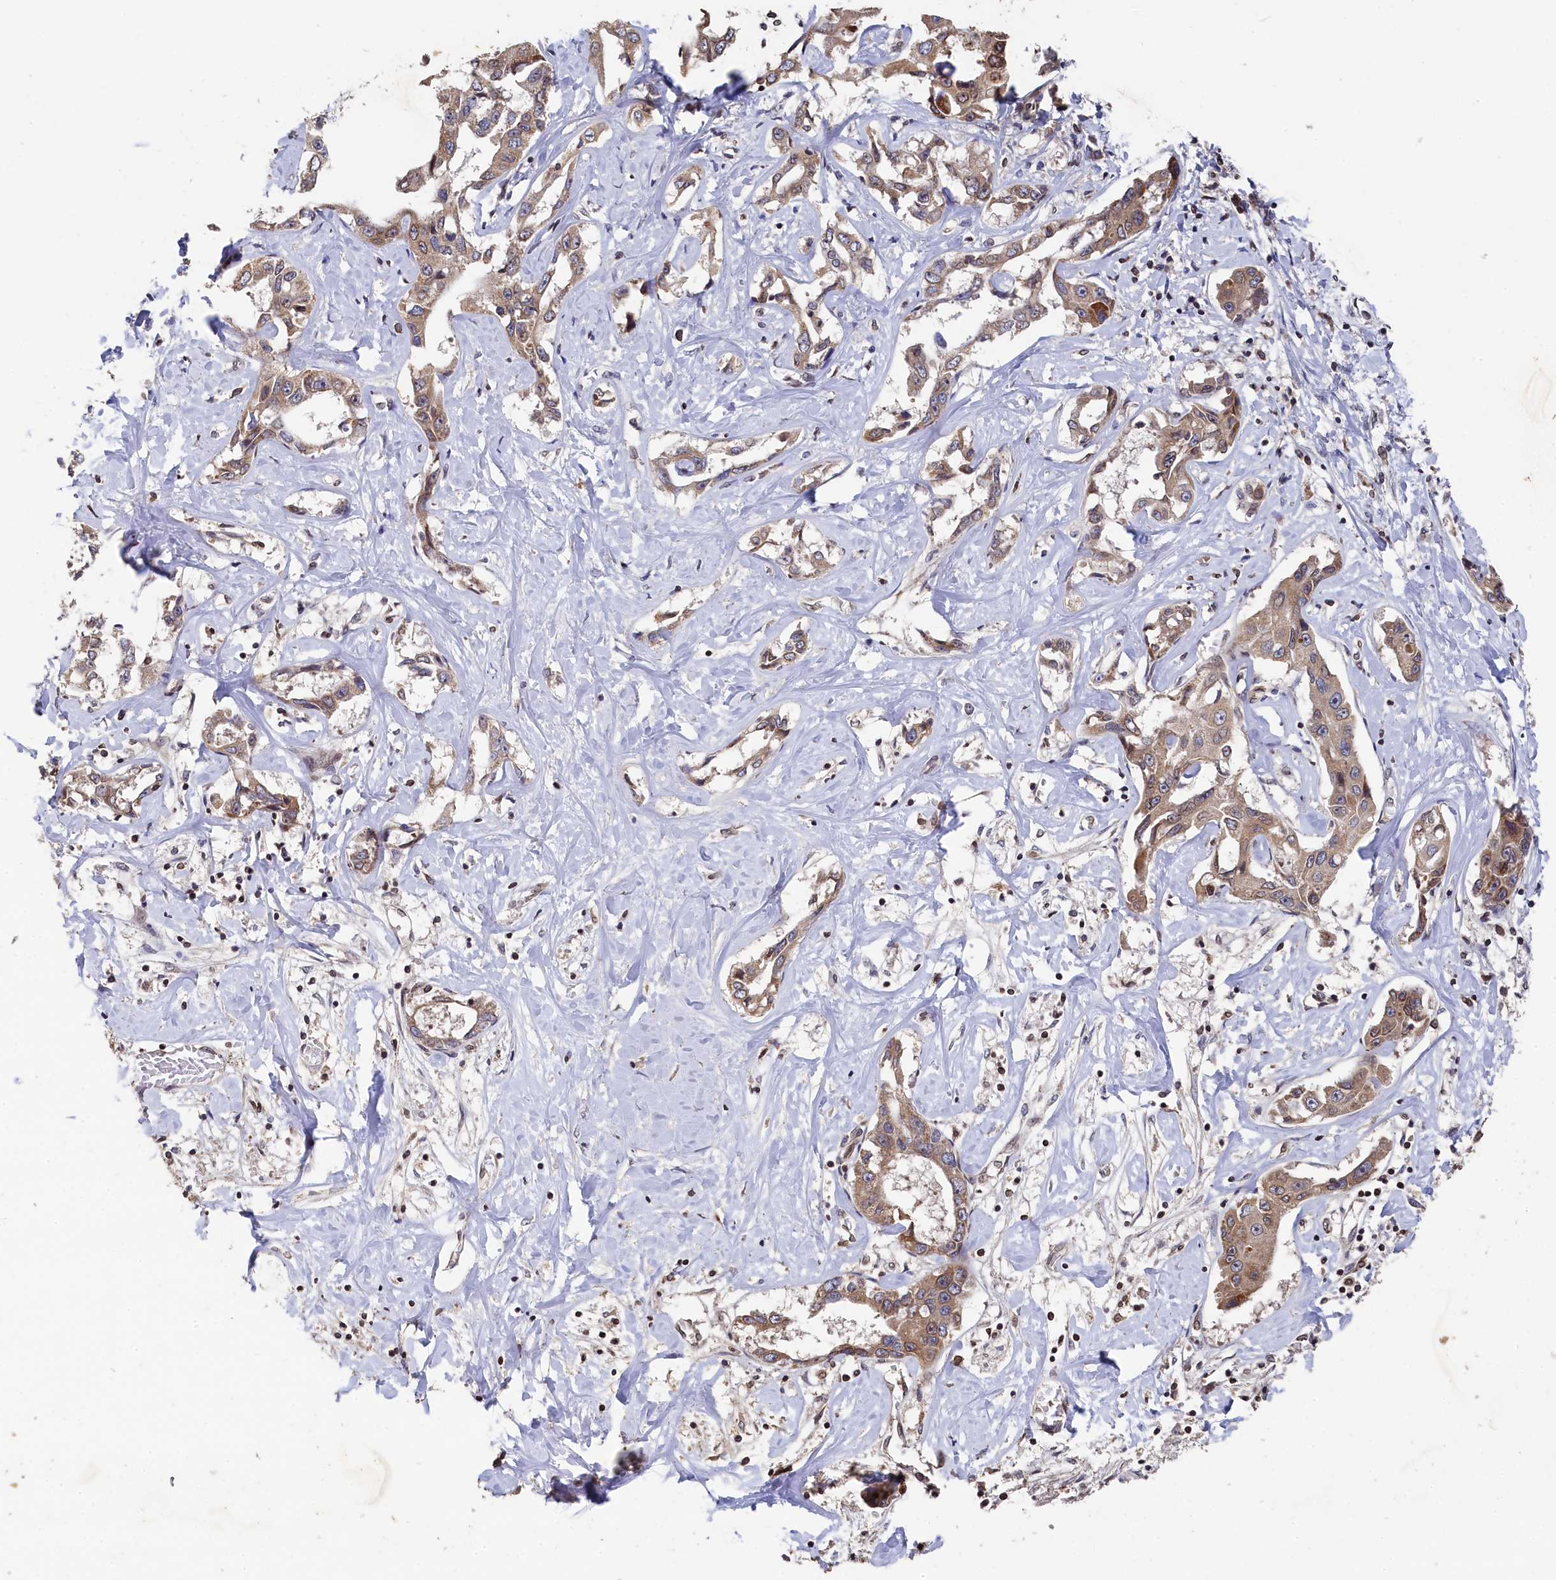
{"staining": {"intensity": "moderate", "quantity": ">75%", "location": "cytoplasmic/membranous"}, "tissue": "liver cancer", "cell_type": "Tumor cells", "image_type": "cancer", "snomed": [{"axis": "morphology", "description": "Cholangiocarcinoma"}, {"axis": "topography", "description": "Liver"}], "caption": "Protein staining of liver cancer tissue shows moderate cytoplasmic/membranous positivity in approximately >75% of tumor cells.", "gene": "ANKEF1", "patient": {"sex": "male", "age": 59}}